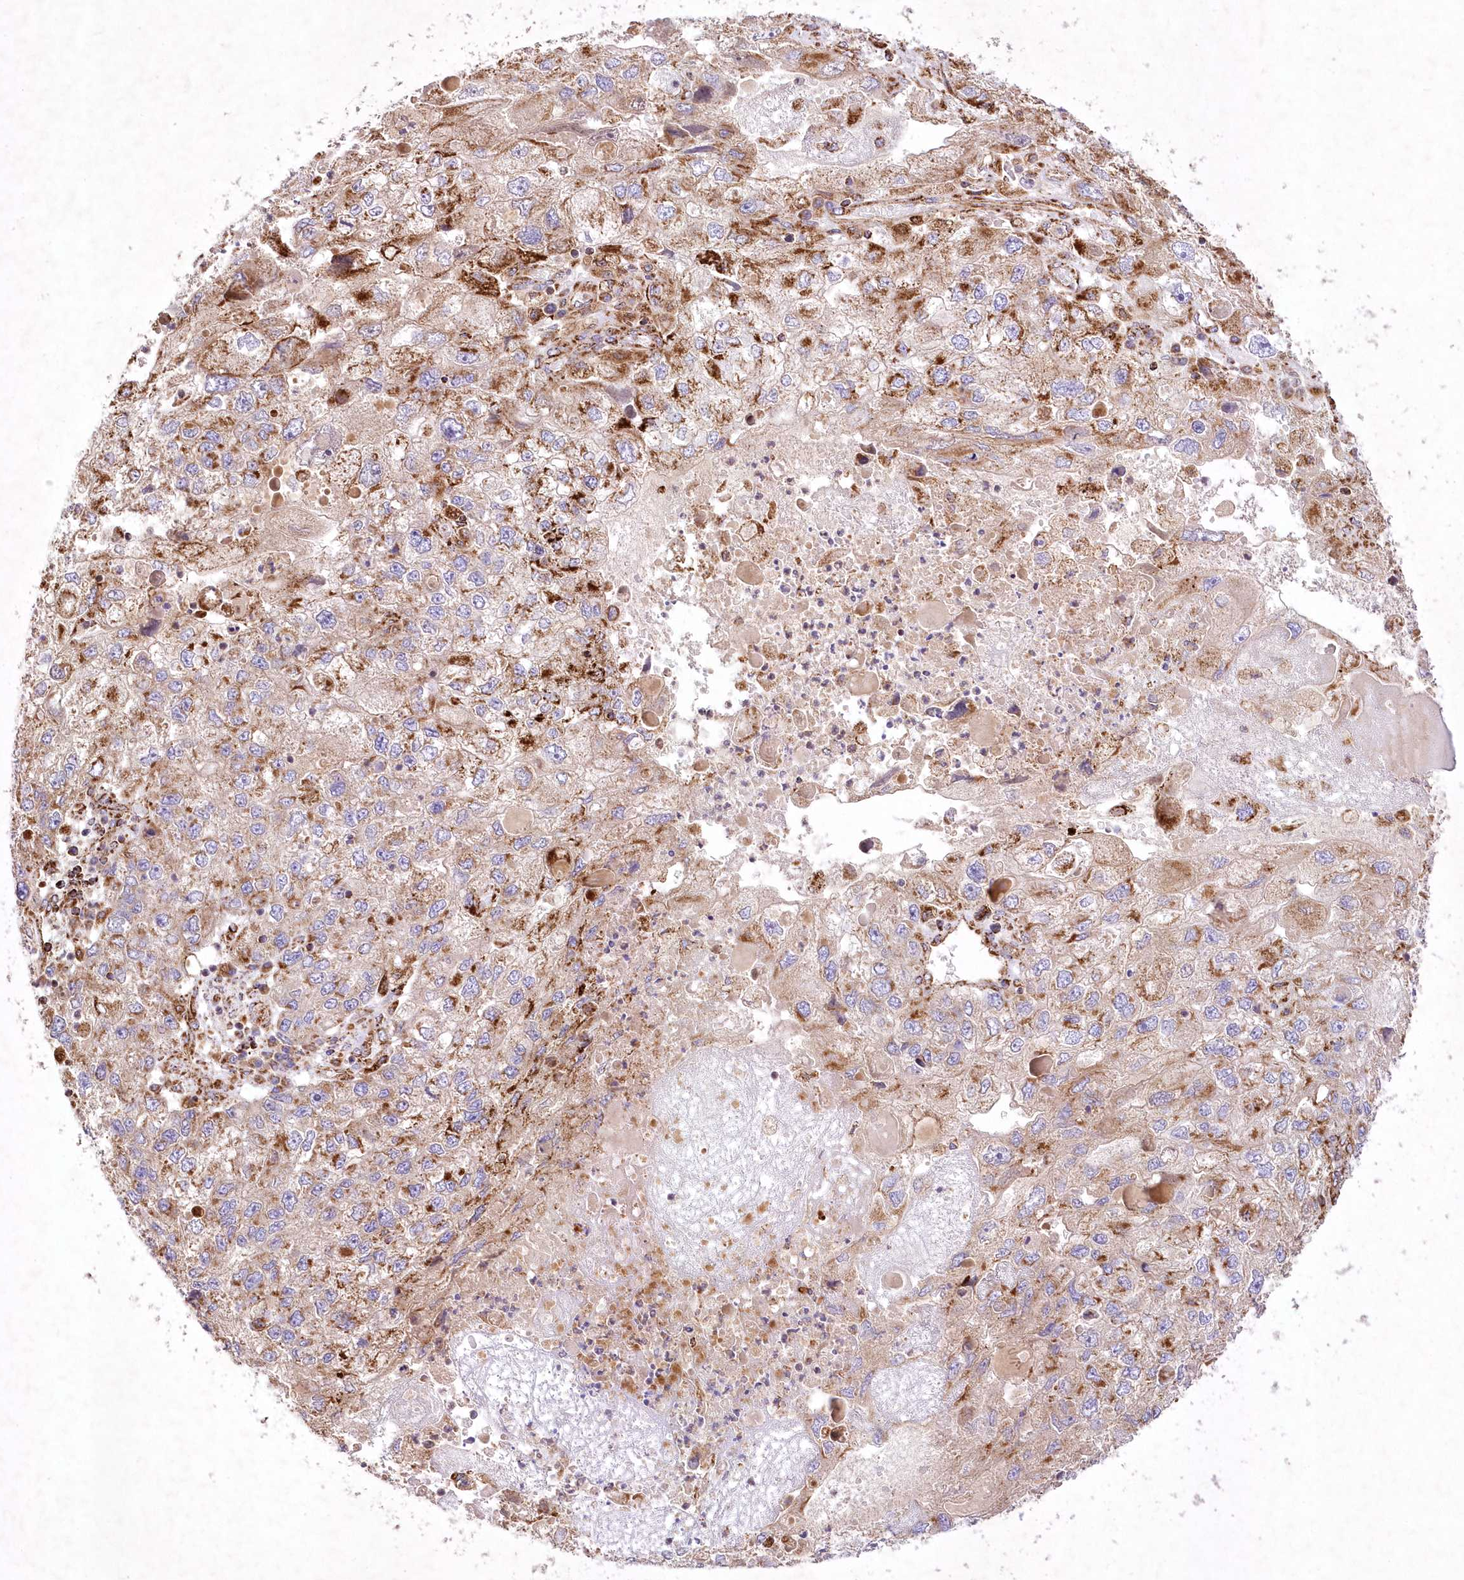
{"staining": {"intensity": "strong", "quantity": "25%-75%", "location": "cytoplasmic/membranous"}, "tissue": "endometrial cancer", "cell_type": "Tumor cells", "image_type": "cancer", "snomed": [{"axis": "morphology", "description": "Adenocarcinoma, NOS"}, {"axis": "topography", "description": "Endometrium"}], "caption": "Protein expression analysis of human adenocarcinoma (endometrial) reveals strong cytoplasmic/membranous positivity in approximately 25%-75% of tumor cells.", "gene": "ASNSD1", "patient": {"sex": "female", "age": 49}}